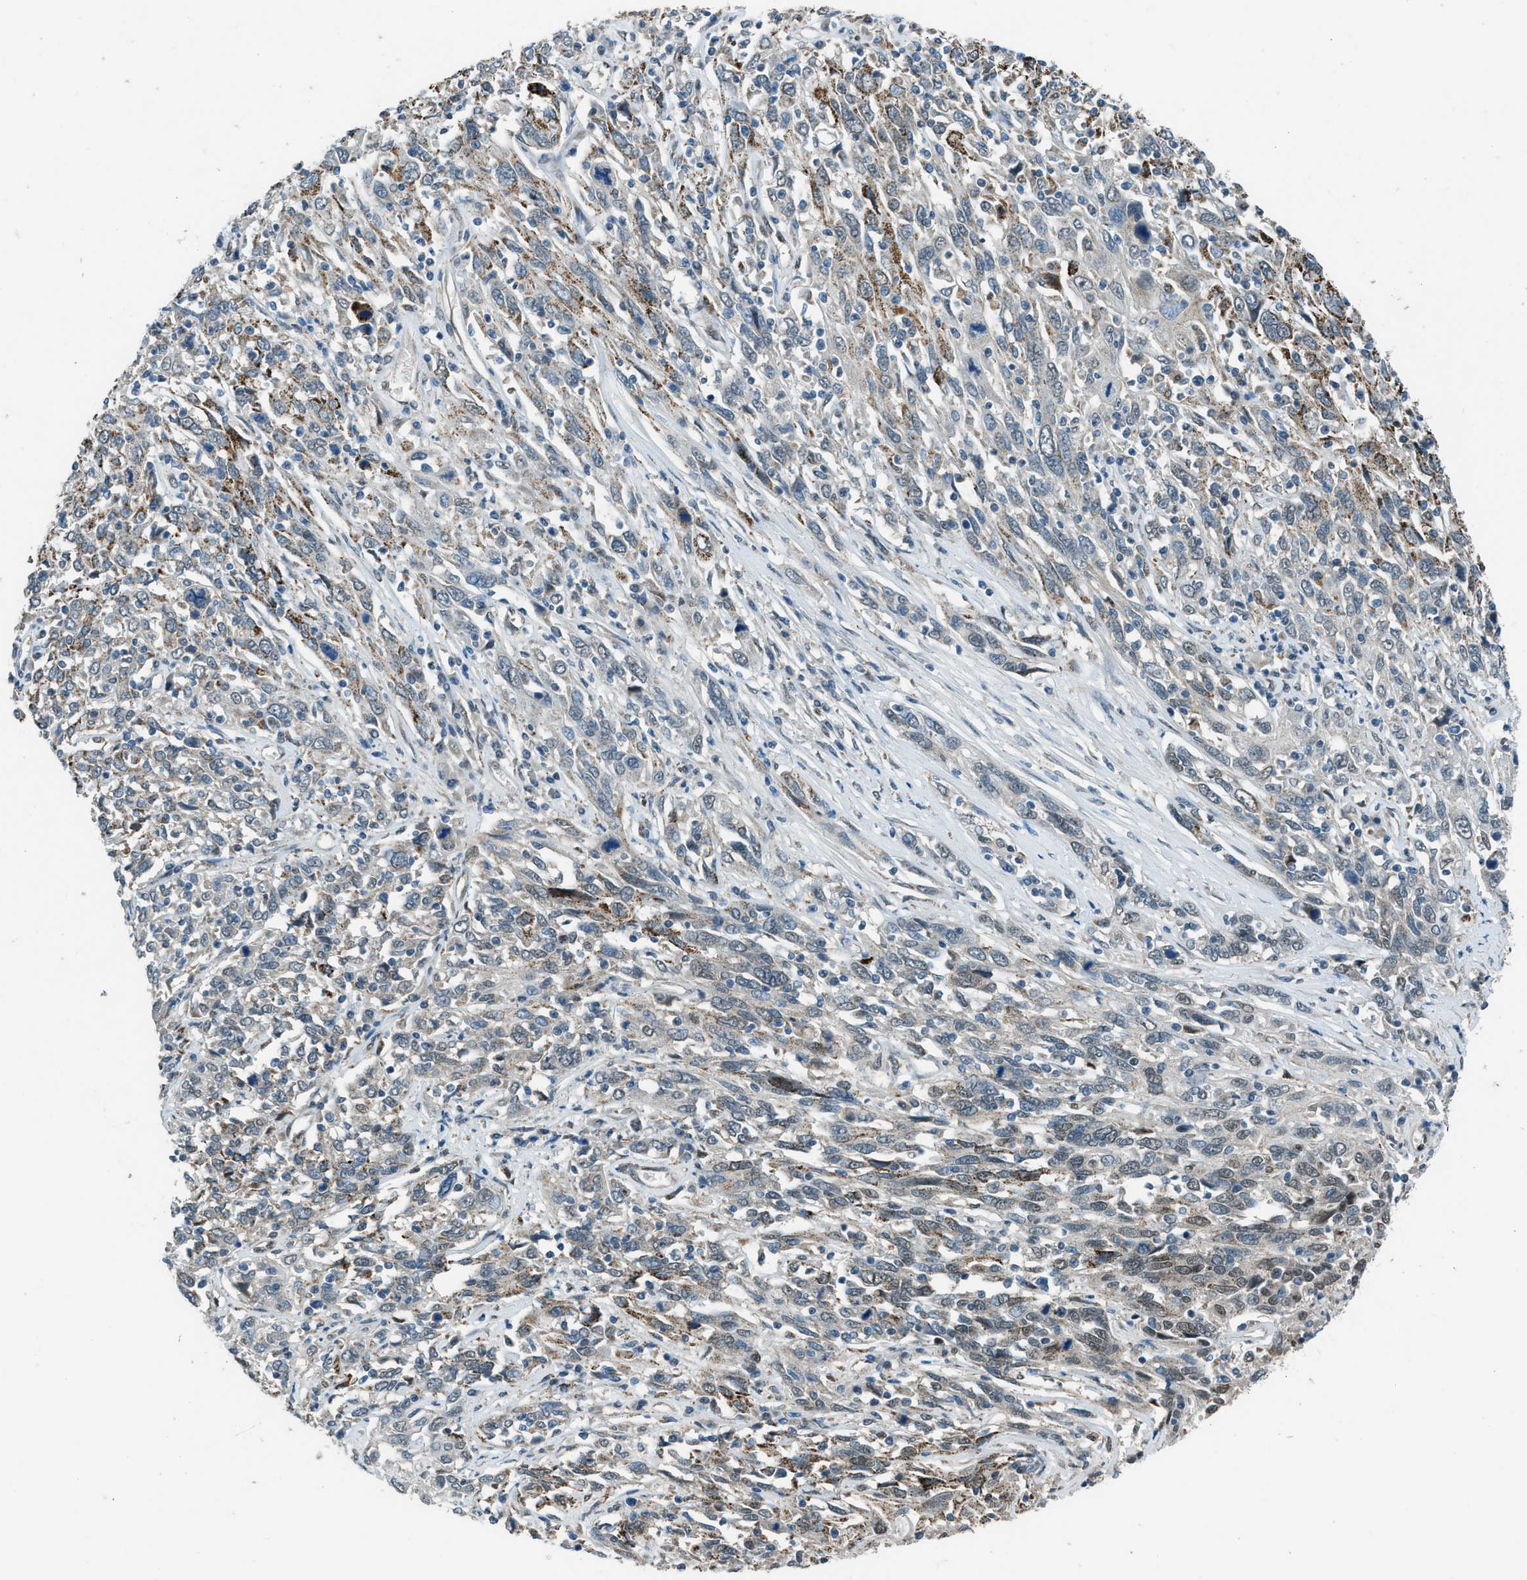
{"staining": {"intensity": "weak", "quantity": "25%-75%", "location": "cytoplasmic/membranous"}, "tissue": "cervical cancer", "cell_type": "Tumor cells", "image_type": "cancer", "snomed": [{"axis": "morphology", "description": "Squamous cell carcinoma, NOS"}, {"axis": "topography", "description": "Cervix"}], "caption": "Cervical cancer (squamous cell carcinoma) tissue exhibits weak cytoplasmic/membranous staining in about 25%-75% of tumor cells, visualized by immunohistochemistry.", "gene": "NPEPL1", "patient": {"sex": "female", "age": 46}}